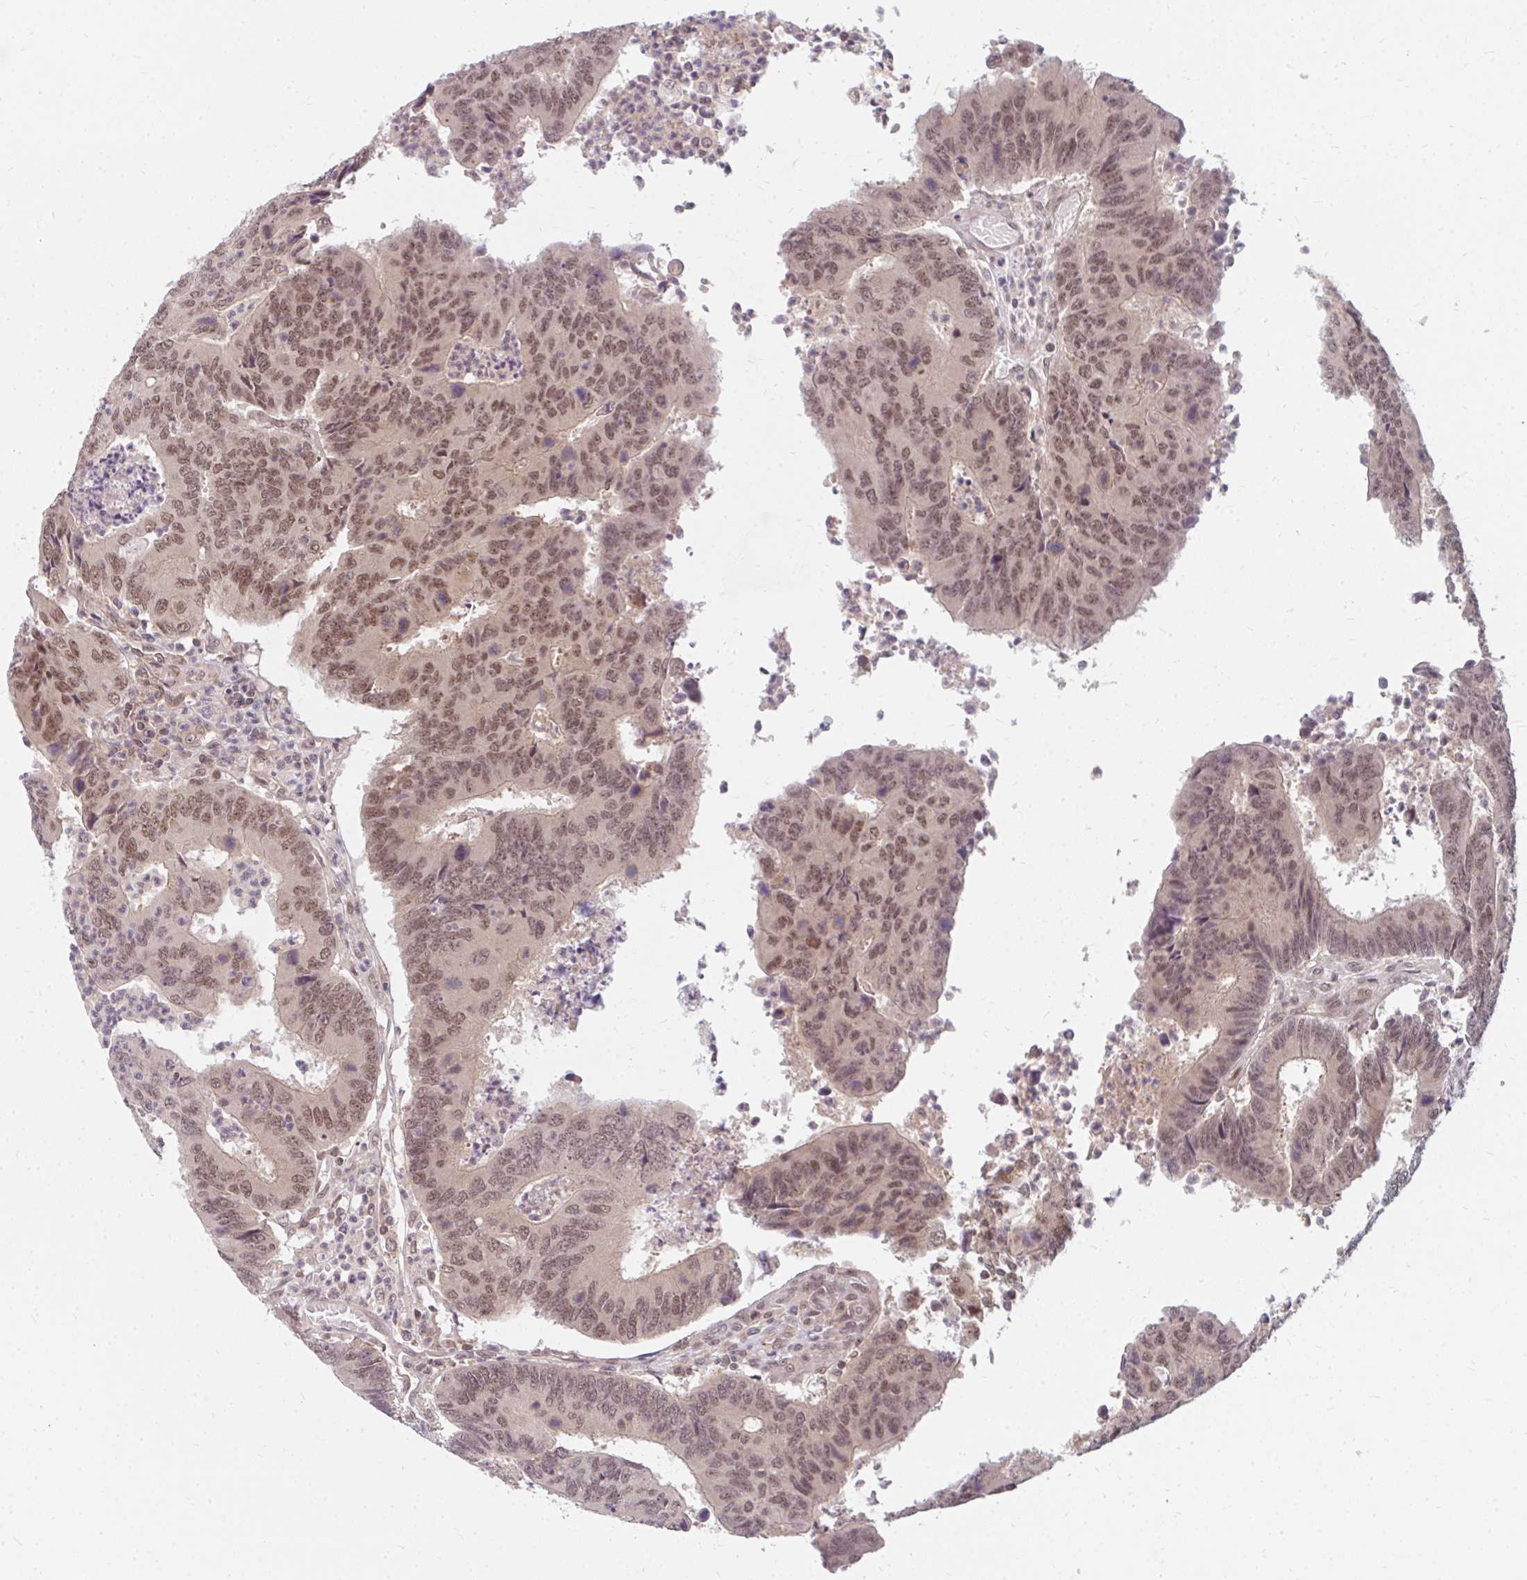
{"staining": {"intensity": "moderate", "quantity": ">75%", "location": "nuclear"}, "tissue": "colorectal cancer", "cell_type": "Tumor cells", "image_type": "cancer", "snomed": [{"axis": "morphology", "description": "Adenocarcinoma, NOS"}, {"axis": "topography", "description": "Colon"}], "caption": "This is an image of immunohistochemistry staining of colorectal cancer, which shows moderate expression in the nuclear of tumor cells.", "gene": "GTF3C6", "patient": {"sex": "female", "age": 67}}